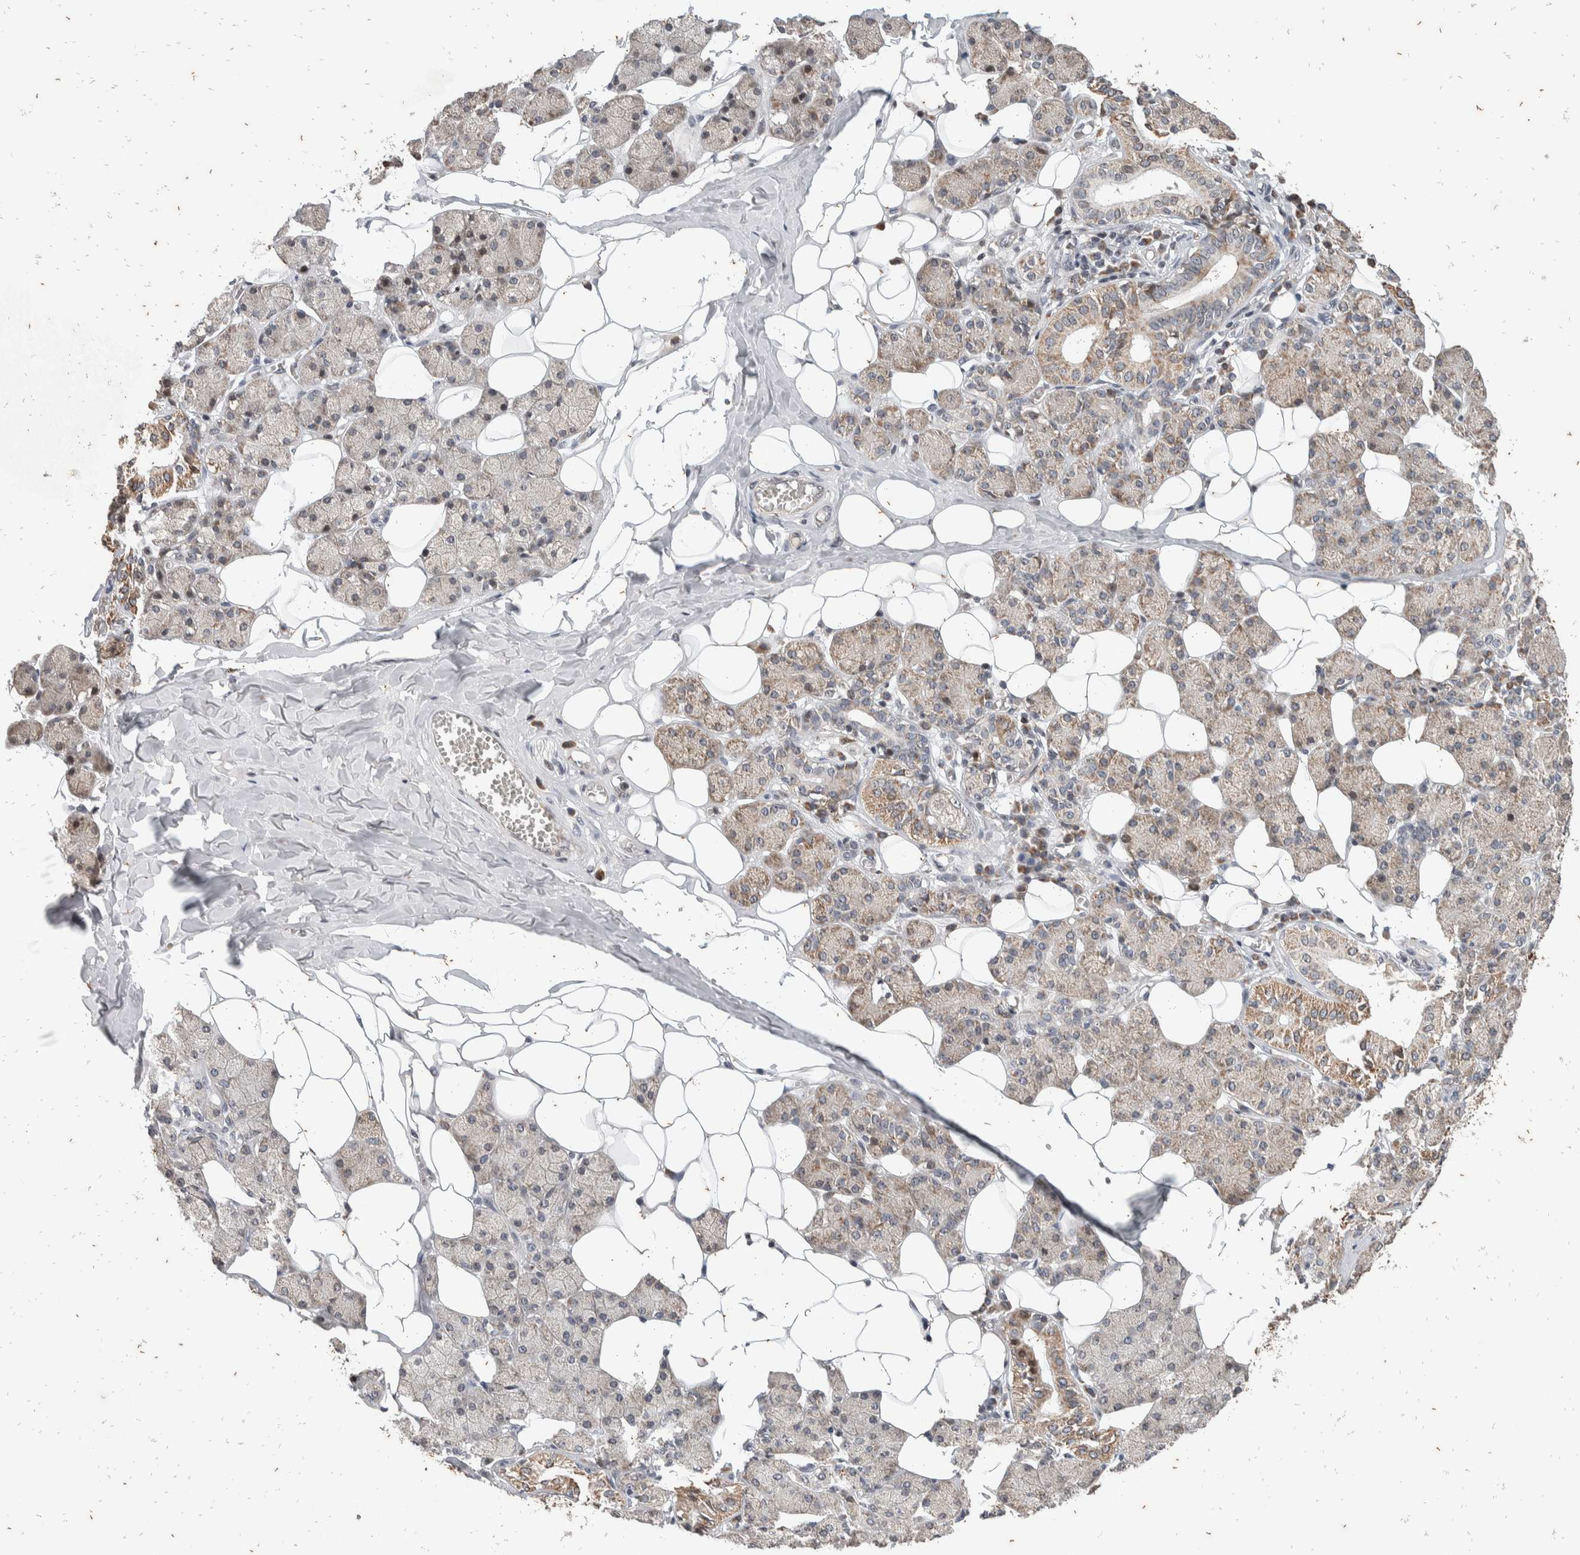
{"staining": {"intensity": "weak", "quantity": "25%-75%", "location": "cytoplasmic/membranous"}, "tissue": "salivary gland", "cell_type": "Glandular cells", "image_type": "normal", "snomed": [{"axis": "morphology", "description": "Normal tissue, NOS"}, {"axis": "topography", "description": "Salivary gland"}], "caption": "Protein staining exhibits weak cytoplasmic/membranous staining in about 25%-75% of glandular cells in benign salivary gland.", "gene": "ATXN7L1", "patient": {"sex": "female", "age": 33}}